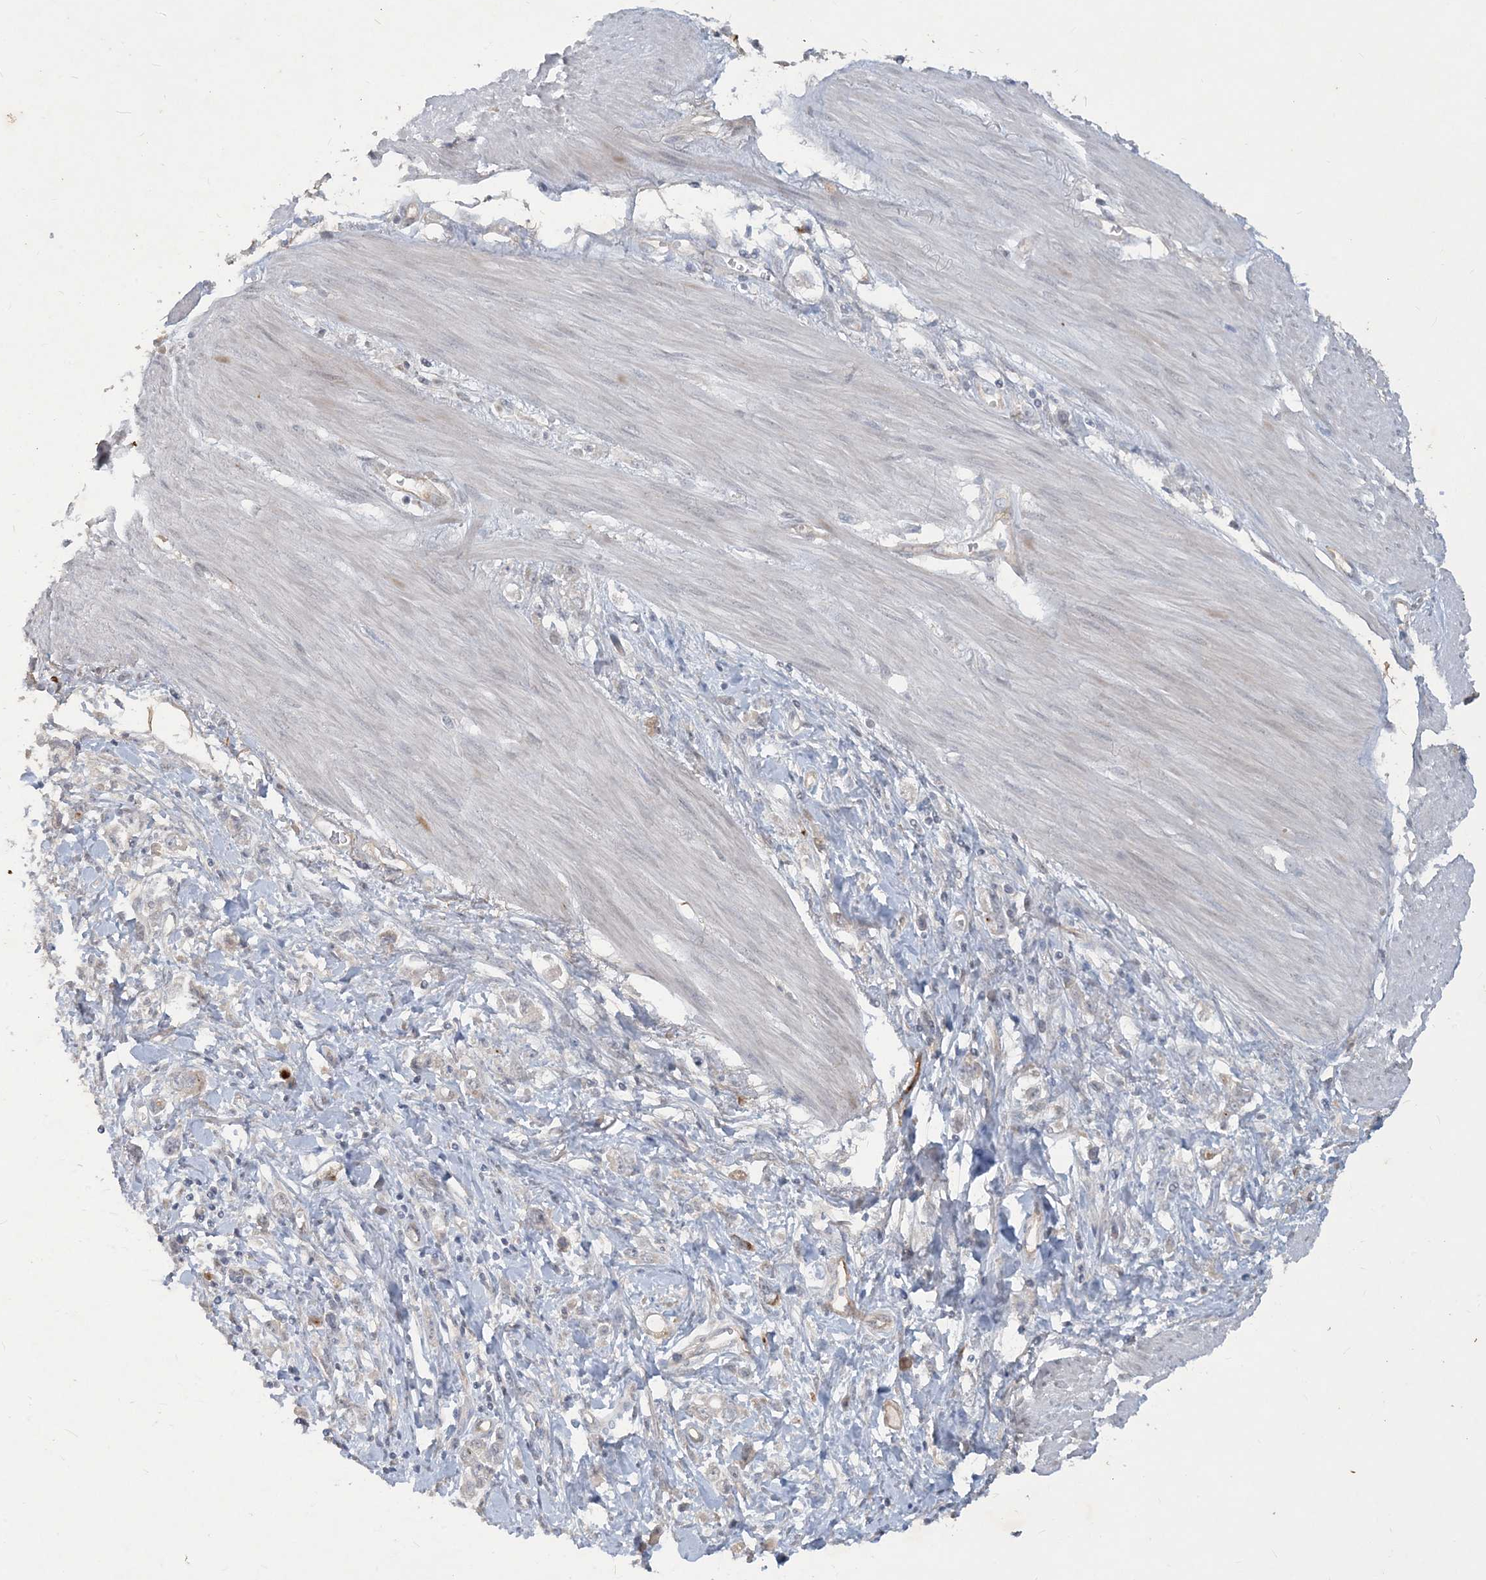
{"staining": {"intensity": "negative", "quantity": "none", "location": "none"}, "tissue": "stomach cancer", "cell_type": "Tumor cells", "image_type": "cancer", "snomed": [{"axis": "morphology", "description": "Adenocarcinoma, NOS"}, {"axis": "topography", "description": "Stomach"}], "caption": "Protein analysis of adenocarcinoma (stomach) shows no significant expression in tumor cells.", "gene": "CDS1", "patient": {"sex": "female", "age": 76}}